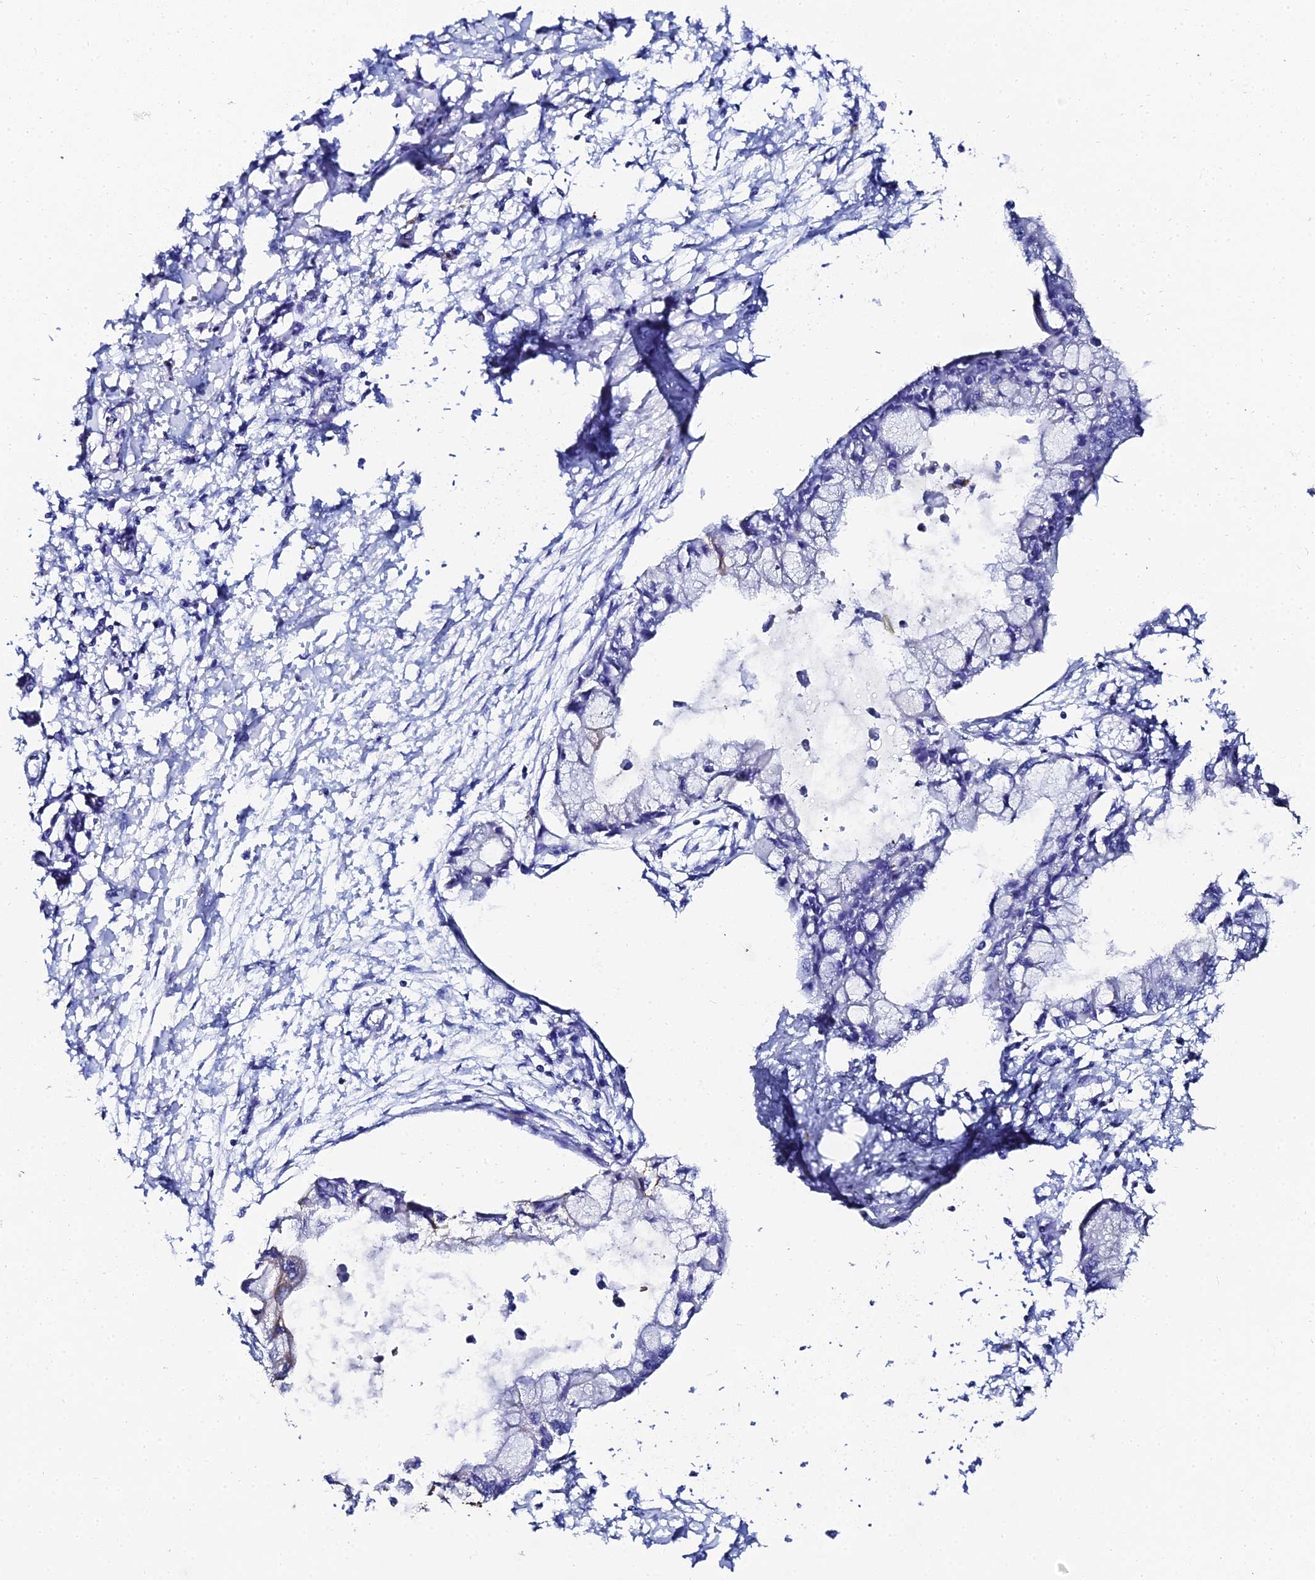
{"staining": {"intensity": "strong", "quantity": "<25%", "location": "cytoplasmic/membranous"}, "tissue": "pancreatic cancer", "cell_type": "Tumor cells", "image_type": "cancer", "snomed": [{"axis": "morphology", "description": "Adenocarcinoma, NOS"}, {"axis": "topography", "description": "Pancreas"}], "caption": "Tumor cells show strong cytoplasmic/membranous positivity in approximately <25% of cells in pancreatic cancer.", "gene": "KRT17", "patient": {"sex": "male", "age": 48}}